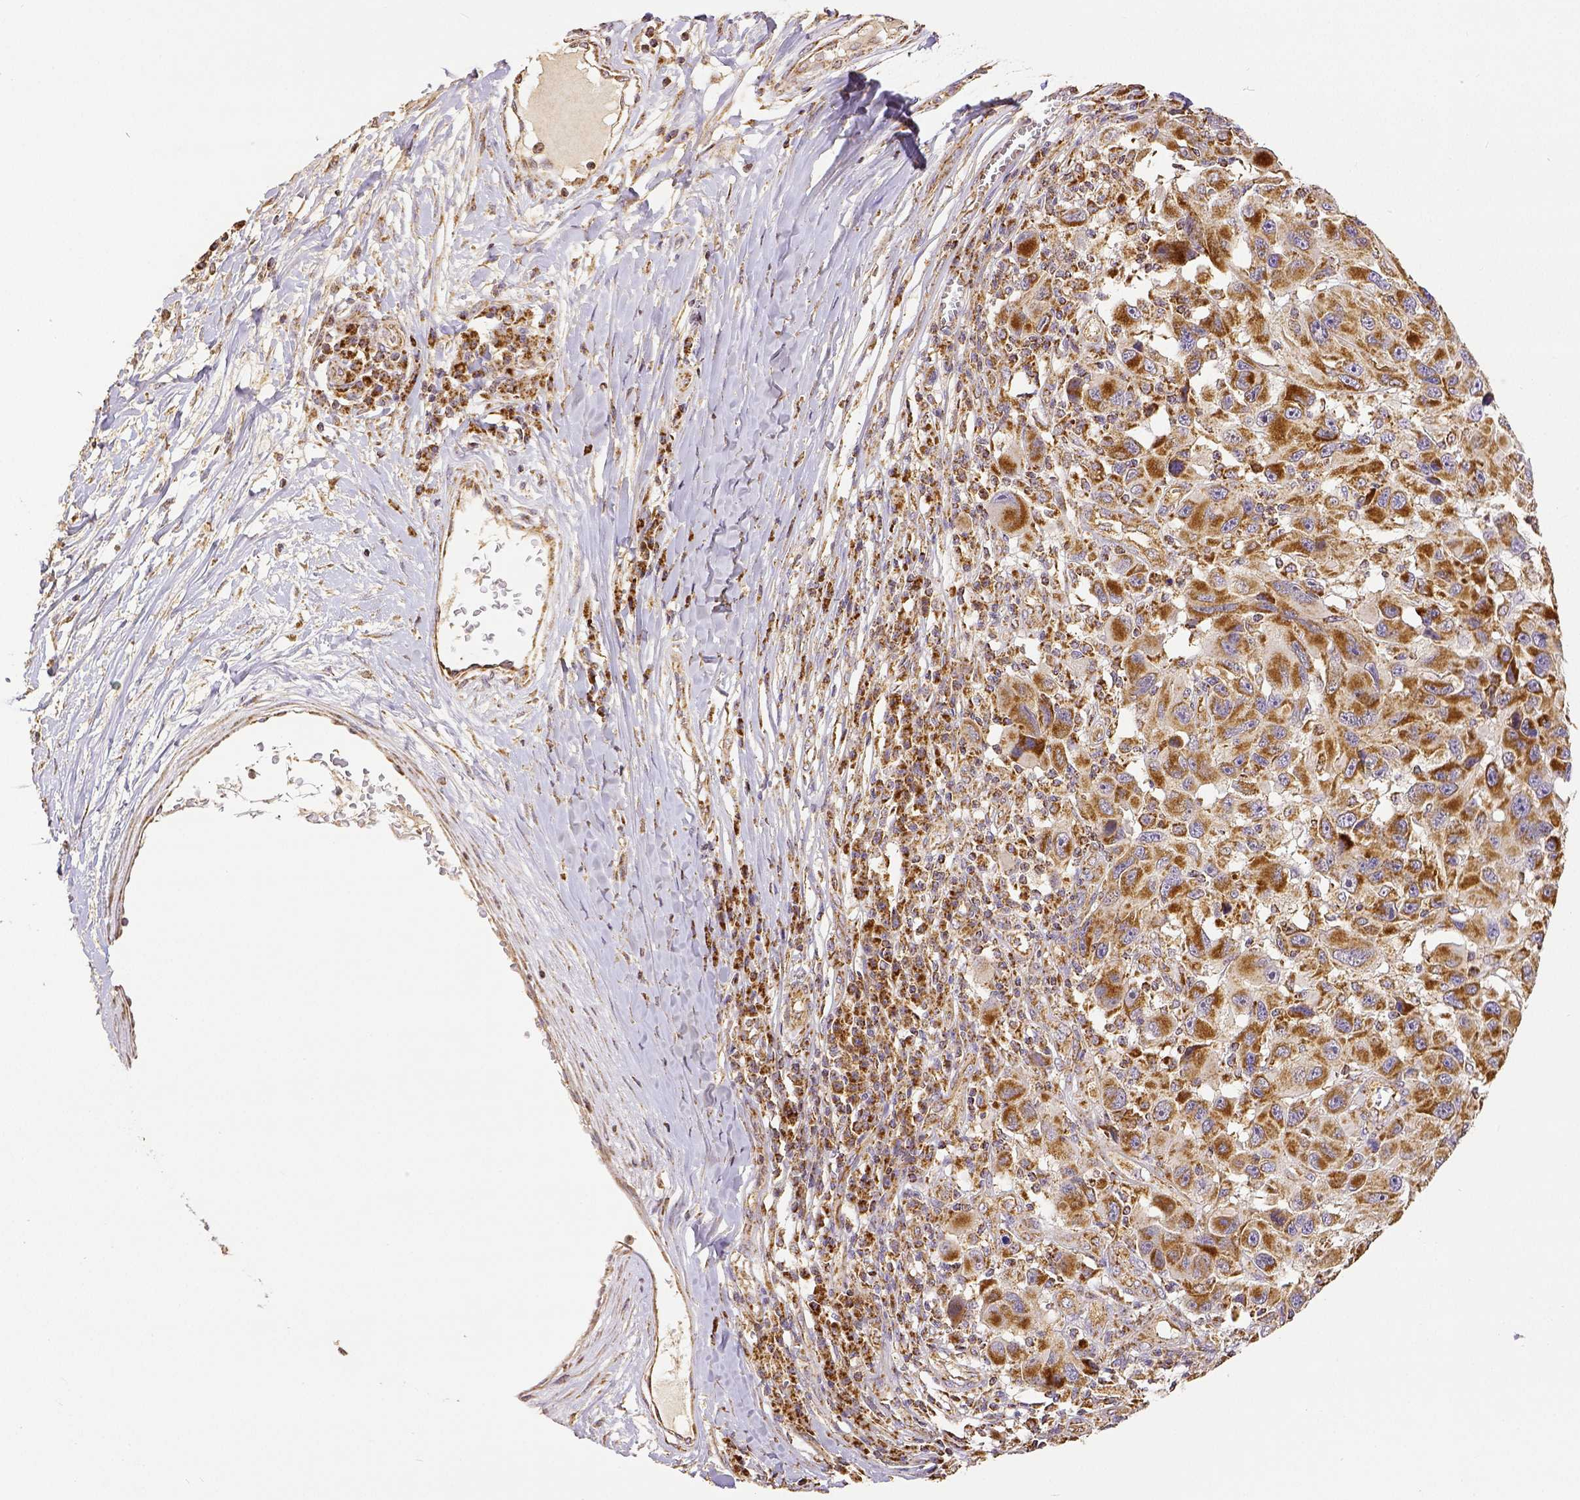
{"staining": {"intensity": "moderate", "quantity": ">75%", "location": "cytoplasmic/membranous"}, "tissue": "melanoma", "cell_type": "Tumor cells", "image_type": "cancer", "snomed": [{"axis": "morphology", "description": "Malignant melanoma, NOS"}, {"axis": "topography", "description": "Skin"}], "caption": "A photomicrograph of malignant melanoma stained for a protein reveals moderate cytoplasmic/membranous brown staining in tumor cells.", "gene": "SDHB", "patient": {"sex": "male", "age": 53}}